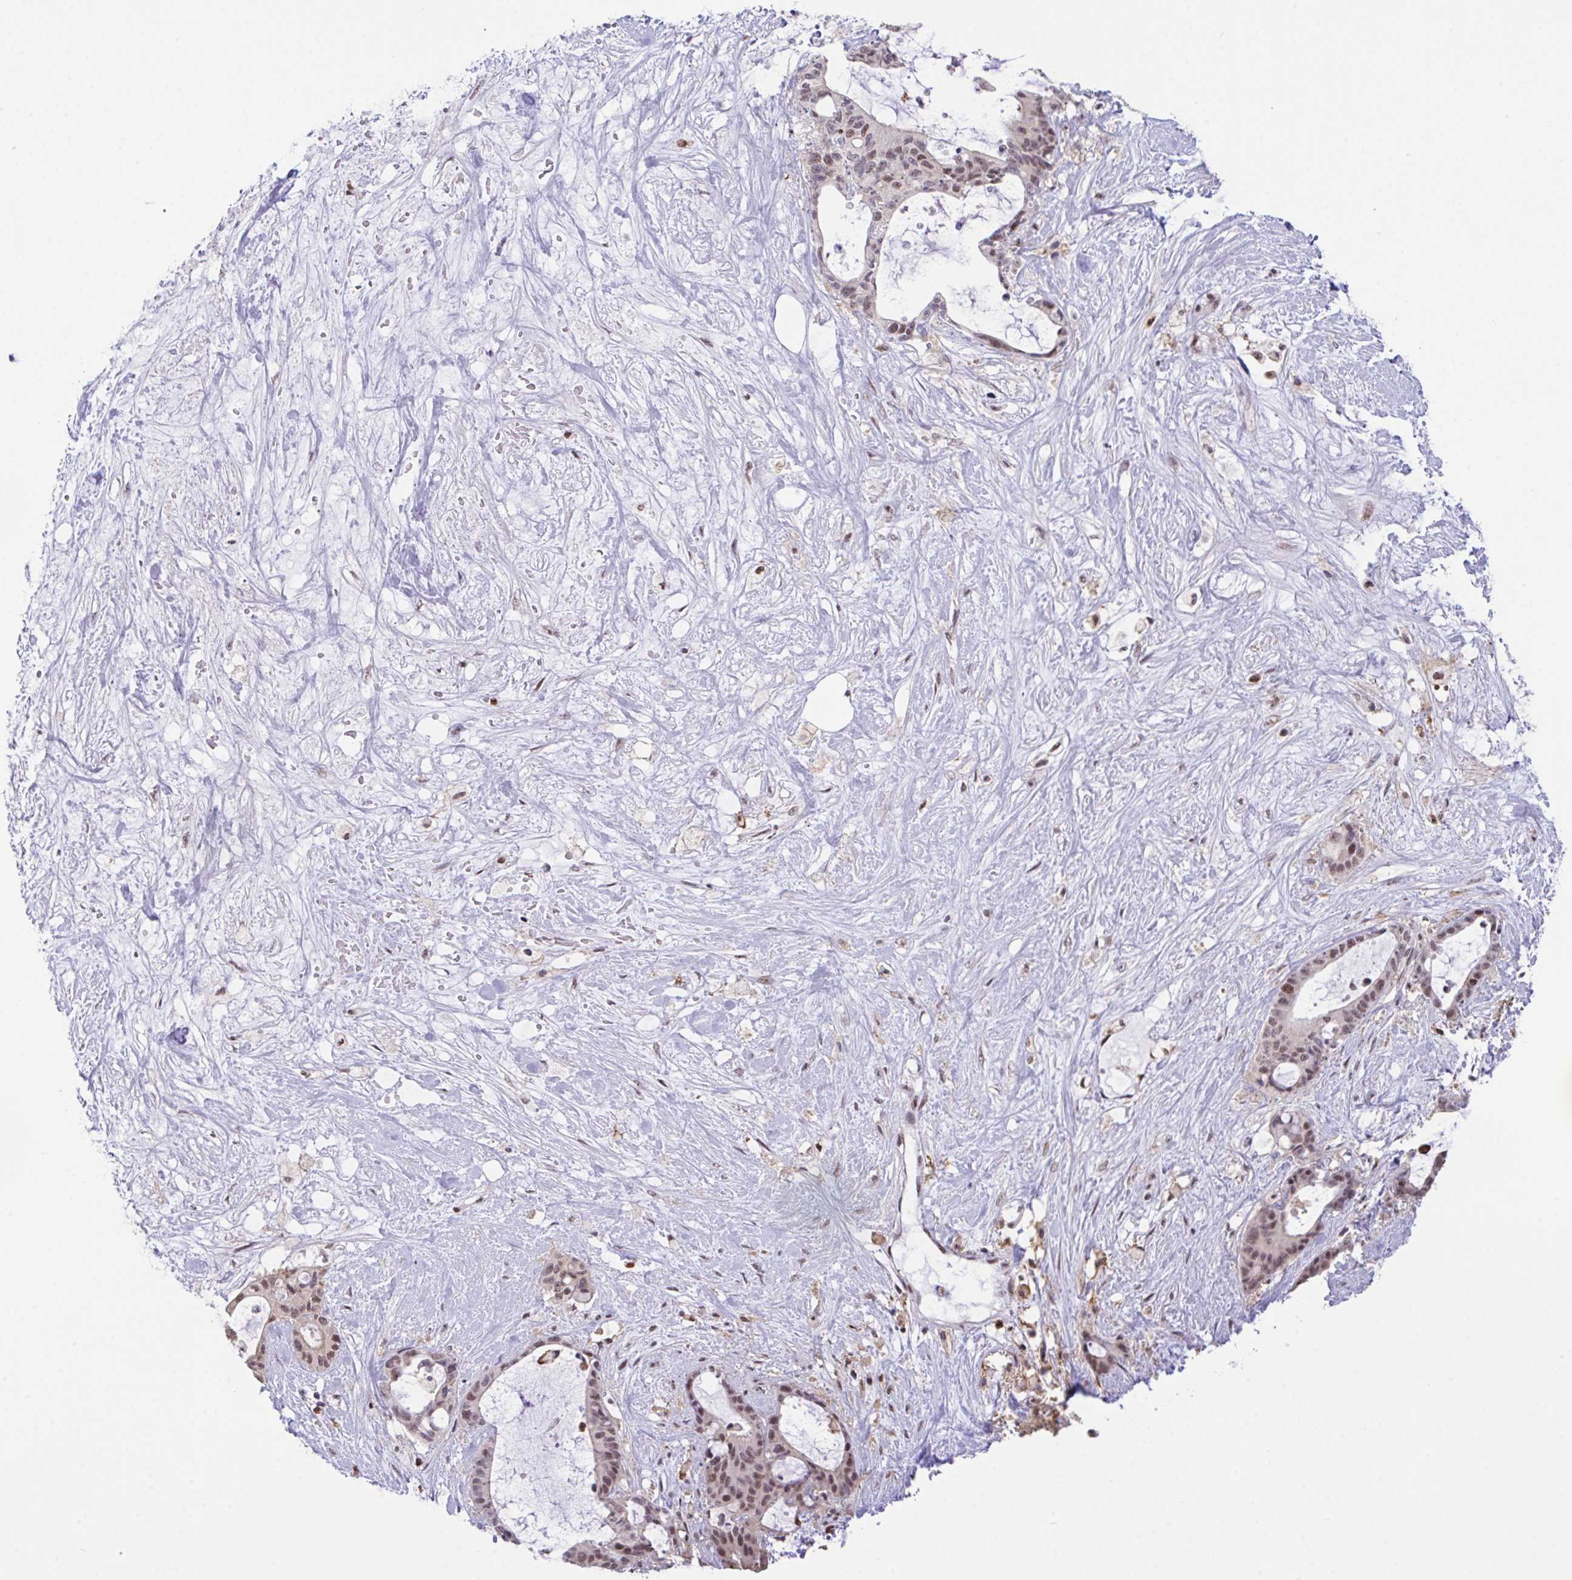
{"staining": {"intensity": "moderate", "quantity": ">75%", "location": "nuclear"}, "tissue": "liver cancer", "cell_type": "Tumor cells", "image_type": "cancer", "snomed": [{"axis": "morphology", "description": "Normal tissue, NOS"}, {"axis": "morphology", "description": "Cholangiocarcinoma"}, {"axis": "topography", "description": "Liver"}, {"axis": "topography", "description": "Peripheral nerve tissue"}], "caption": "This is an image of immunohistochemistry staining of cholangiocarcinoma (liver), which shows moderate expression in the nuclear of tumor cells.", "gene": "OR6K3", "patient": {"sex": "female", "age": 73}}